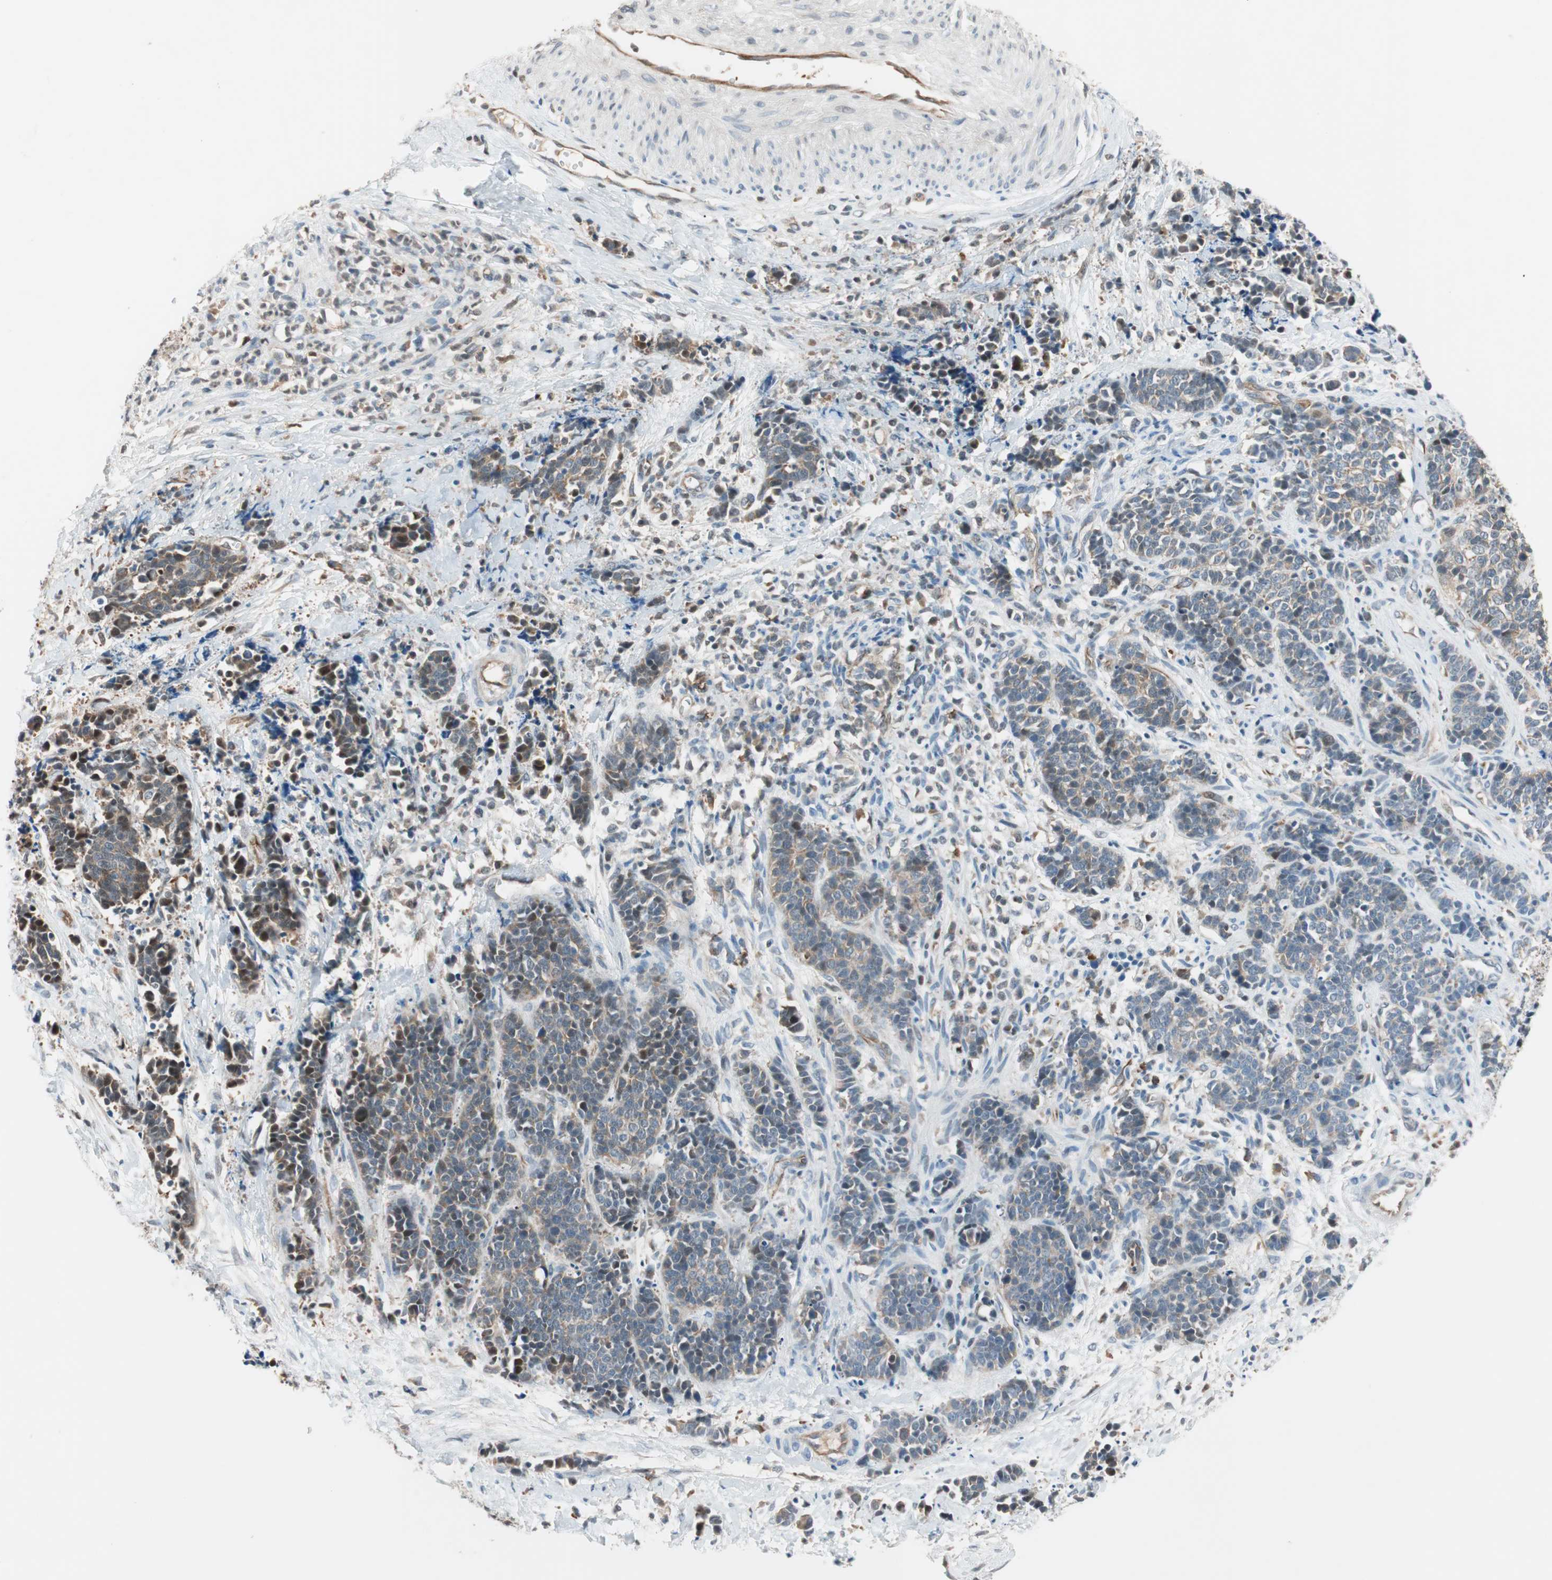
{"staining": {"intensity": "weak", "quantity": "<25%", "location": "cytoplasmic/membranous"}, "tissue": "cervical cancer", "cell_type": "Tumor cells", "image_type": "cancer", "snomed": [{"axis": "morphology", "description": "Squamous cell carcinoma, NOS"}, {"axis": "topography", "description": "Cervix"}], "caption": "Immunohistochemistry (IHC) histopathology image of neoplastic tissue: cervical cancer stained with DAB (3,3'-diaminobenzidine) displays no significant protein expression in tumor cells. (DAB IHC, high magnification).", "gene": "PIK3R3", "patient": {"sex": "female", "age": 35}}